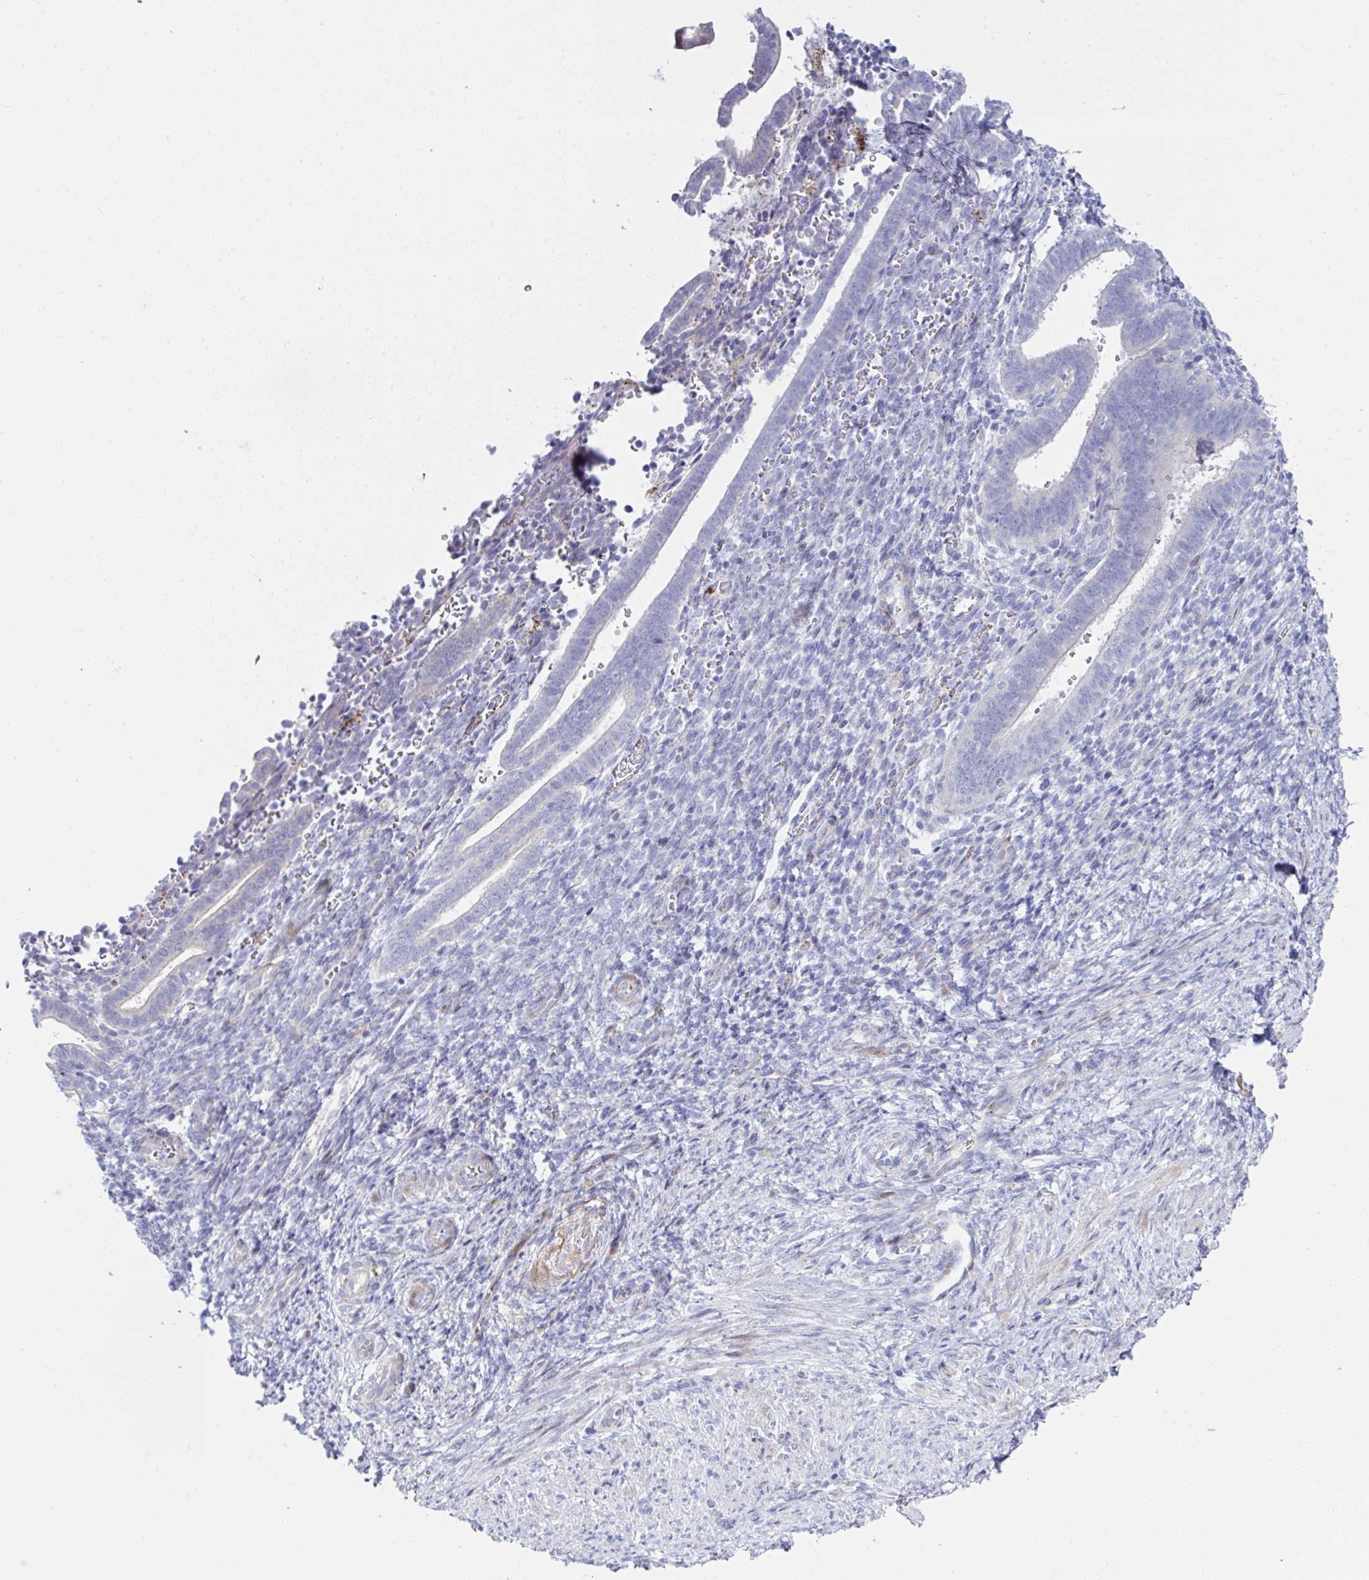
{"staining": {"intensity": "negative", "quantity": "none", "location": "none"}, "tissue": "endometrium", "cell_type": "Cells in endometrial stroma", "image_type": "normal", "snomed": [{"axis": "morphology", "description": "Normal tissue, NOS"}, {"axis": "topography", "description": "Endometrium"}], "caption": "Image shows no significant protein expression in cells in endometrial stroma of normal endometrium. (DAB (3,3'-diaminobenzidine) immunohistochemistry, high magnification).", "gene": "ZNF713", "patient": {"sex": "female", "age": 34}}